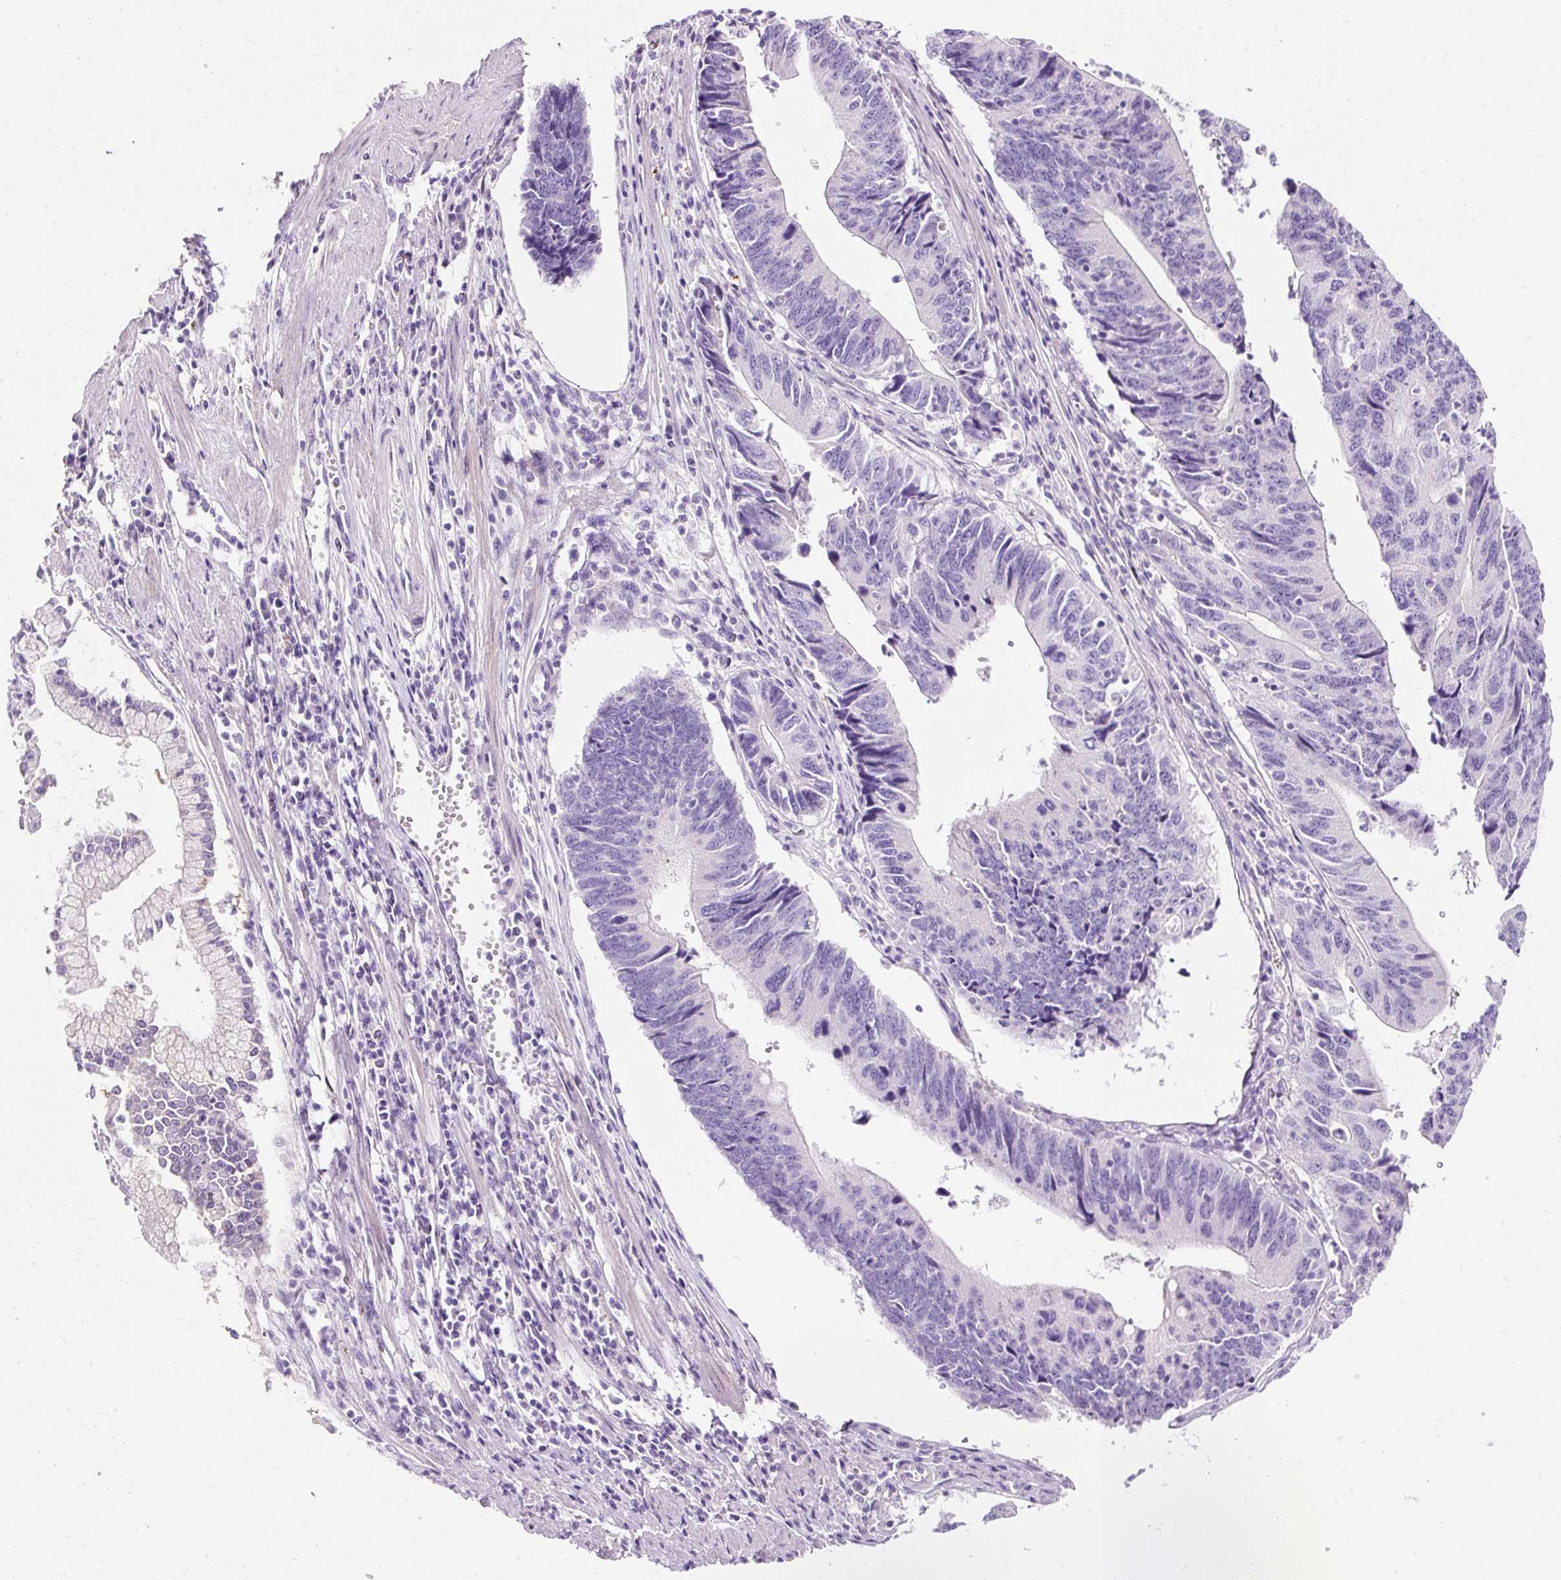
{"staining": {"intensity": "negative", "quantity": "none", "location": "none"}, "tissue": "stomach cancer", "cell_type": "Tumor cells", "image_type": "cancer", "snomed": [{"axis": "morphology", "description": "Adenocarcinoma, NOS"}, {"axis": "topography", "description": "Stomach"}], "caption": "The immunohistochemistry (IHC) micrograph has no significant staining in tumor cells of stomach cancer (adenocarcinoma) tissue.", "gene": "CLDN25", "patient": {"sex": "male", "age": 59}}